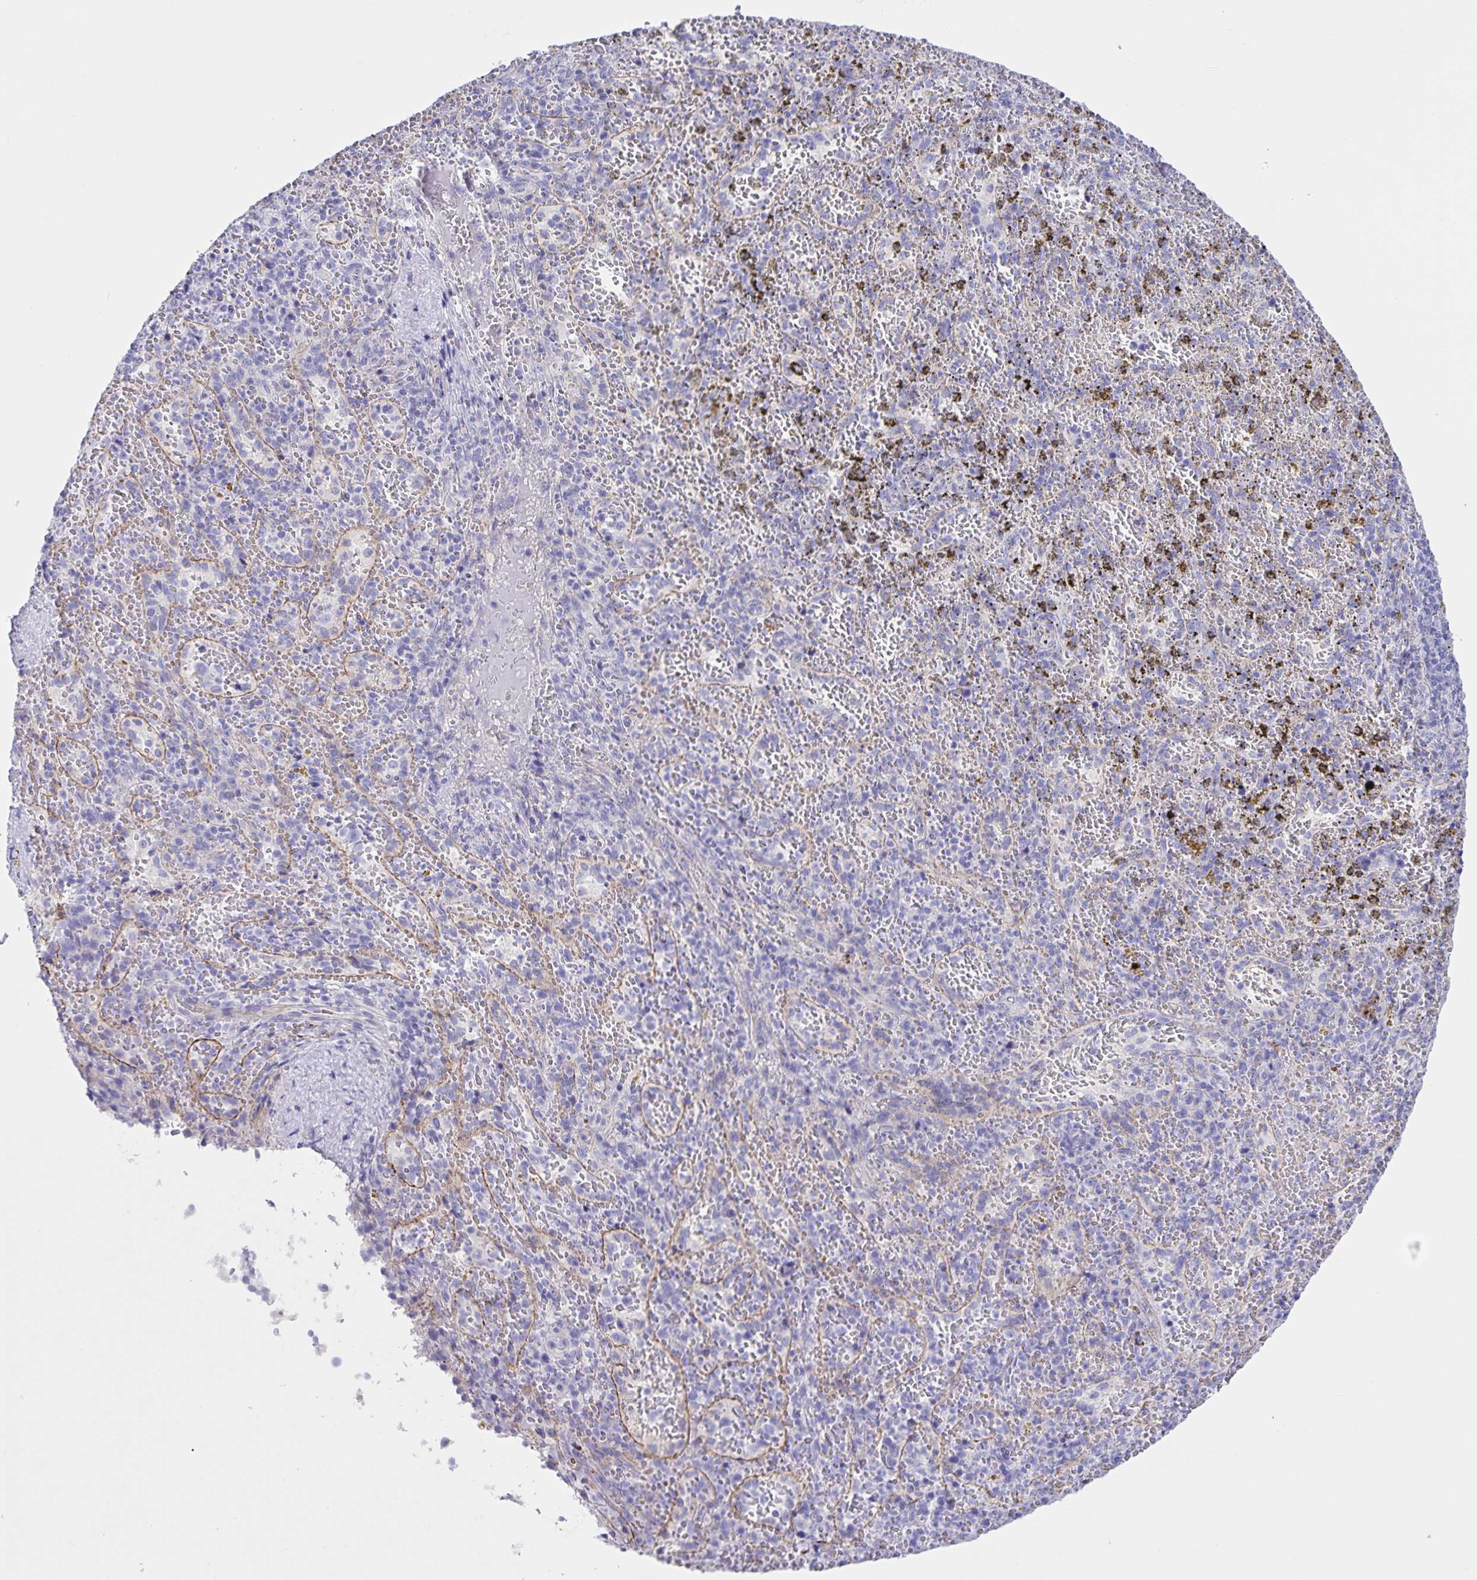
{"staining": {"intensity": "negative", "quantity": "none", "location": "none"}, "tissue": "spleen", "cell_type": "Cells in red pulp", "image_type": "normal", "snomed": [{"axis": "morphology", "description": "Normal tissue, NOS"}, {"axis": "topography", "description": "Spleen"}], "caption": "Immunohistochemistry (IHC) of normal human spleen displays no expression in cells in red pulp.", "gene": "UBQLN3", "patient": {"sex": "female", "age": 50}}